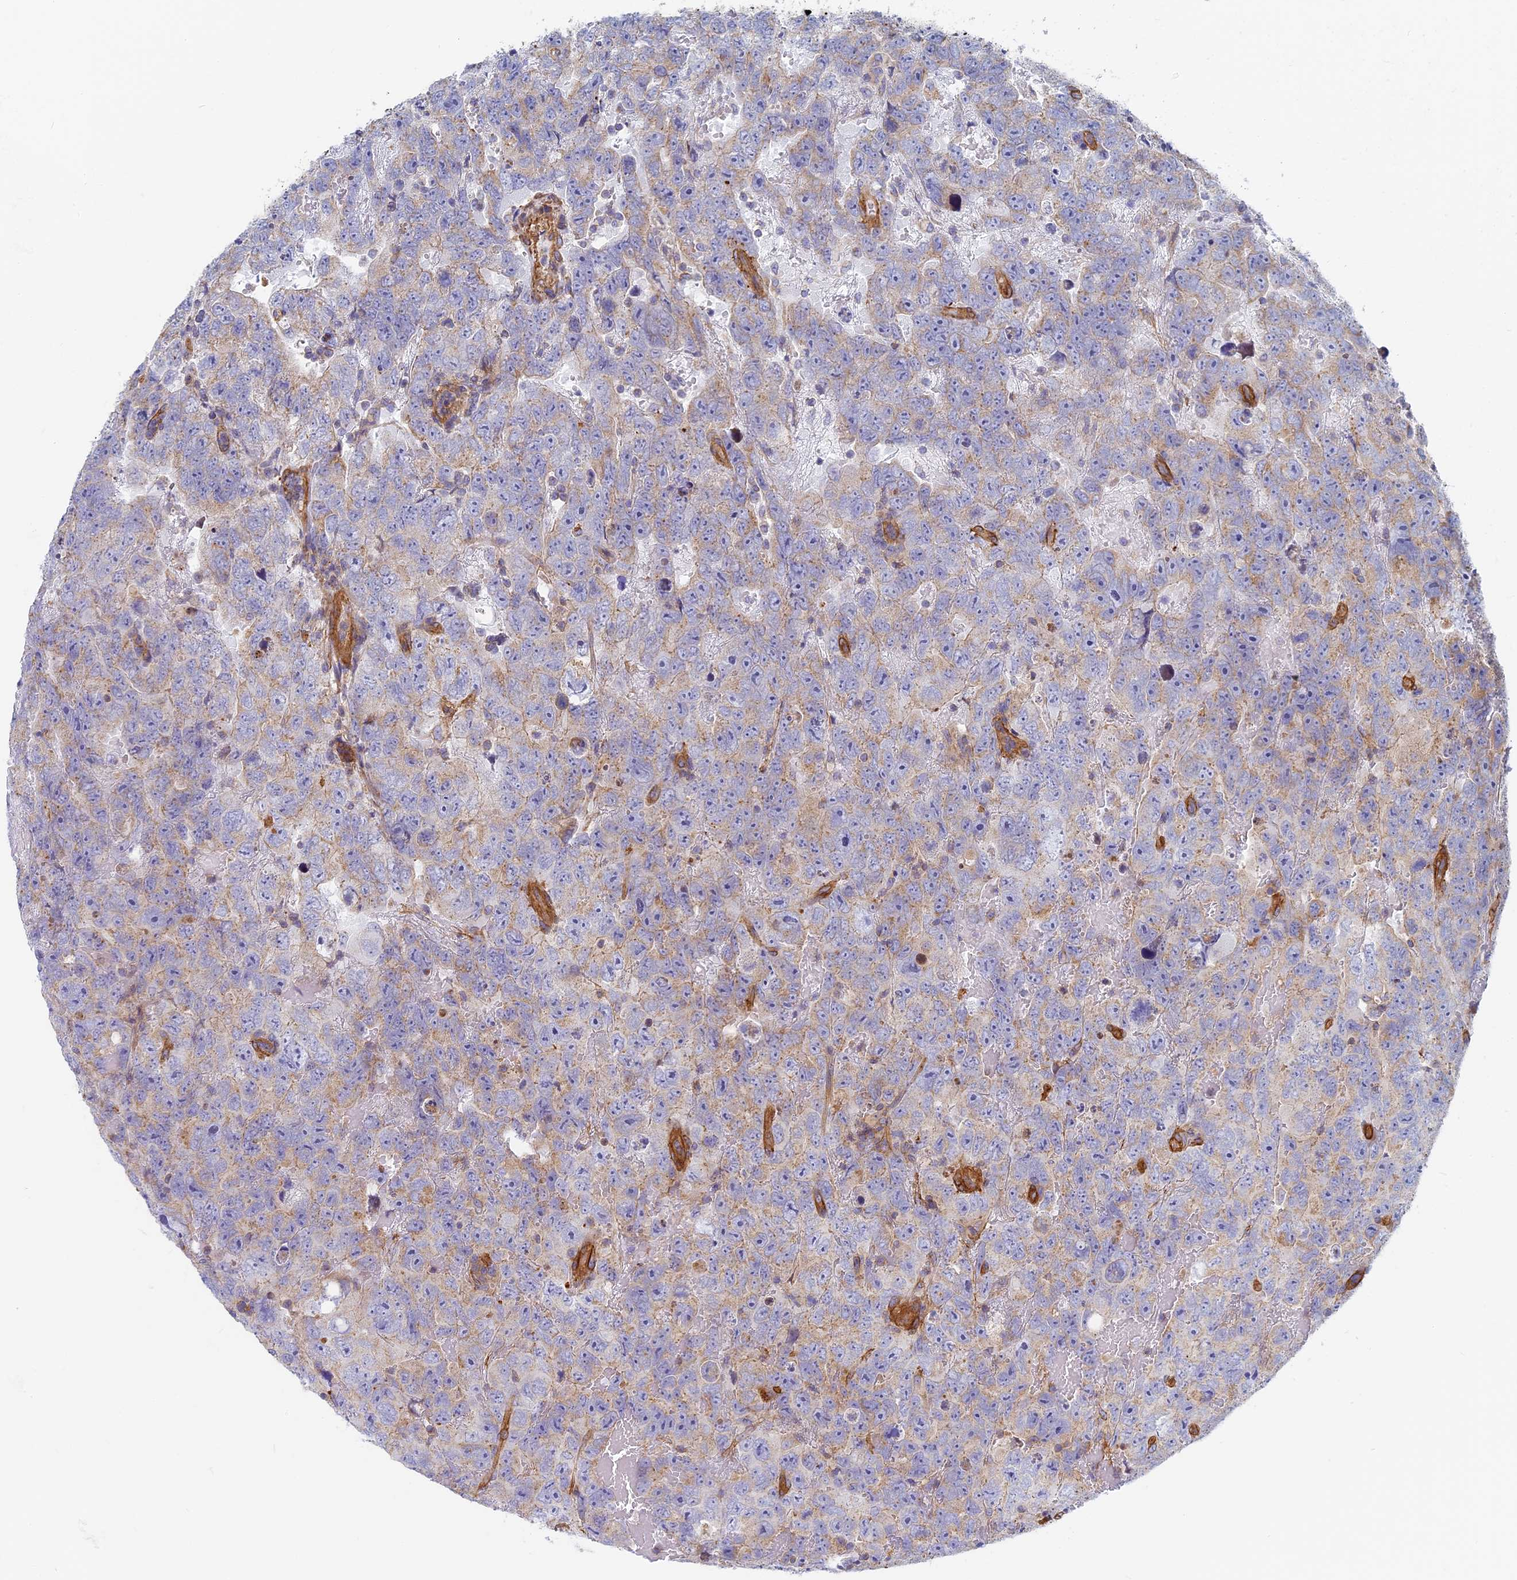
{"staining": {"intensity": "weak", "quantity": "<25%", "location": "cytoplasmic/membranous"}, "tissue": "testis cancer", "cell_type": "Tumor cells", "image_type": "cancer", "snomed": [{"axis": "morphology", "description": "Carcinoma, Embryonal, NOS"}, {"axis": "topography", "description": "Testis"}], "caption": "The photomicrograph shows no staining of tumor cells in testis cancer (embryonal carcinoma). Nuclei are stained in blue.", "gene": "DDA1", "patient": {"sex": "male", "age": 45}}